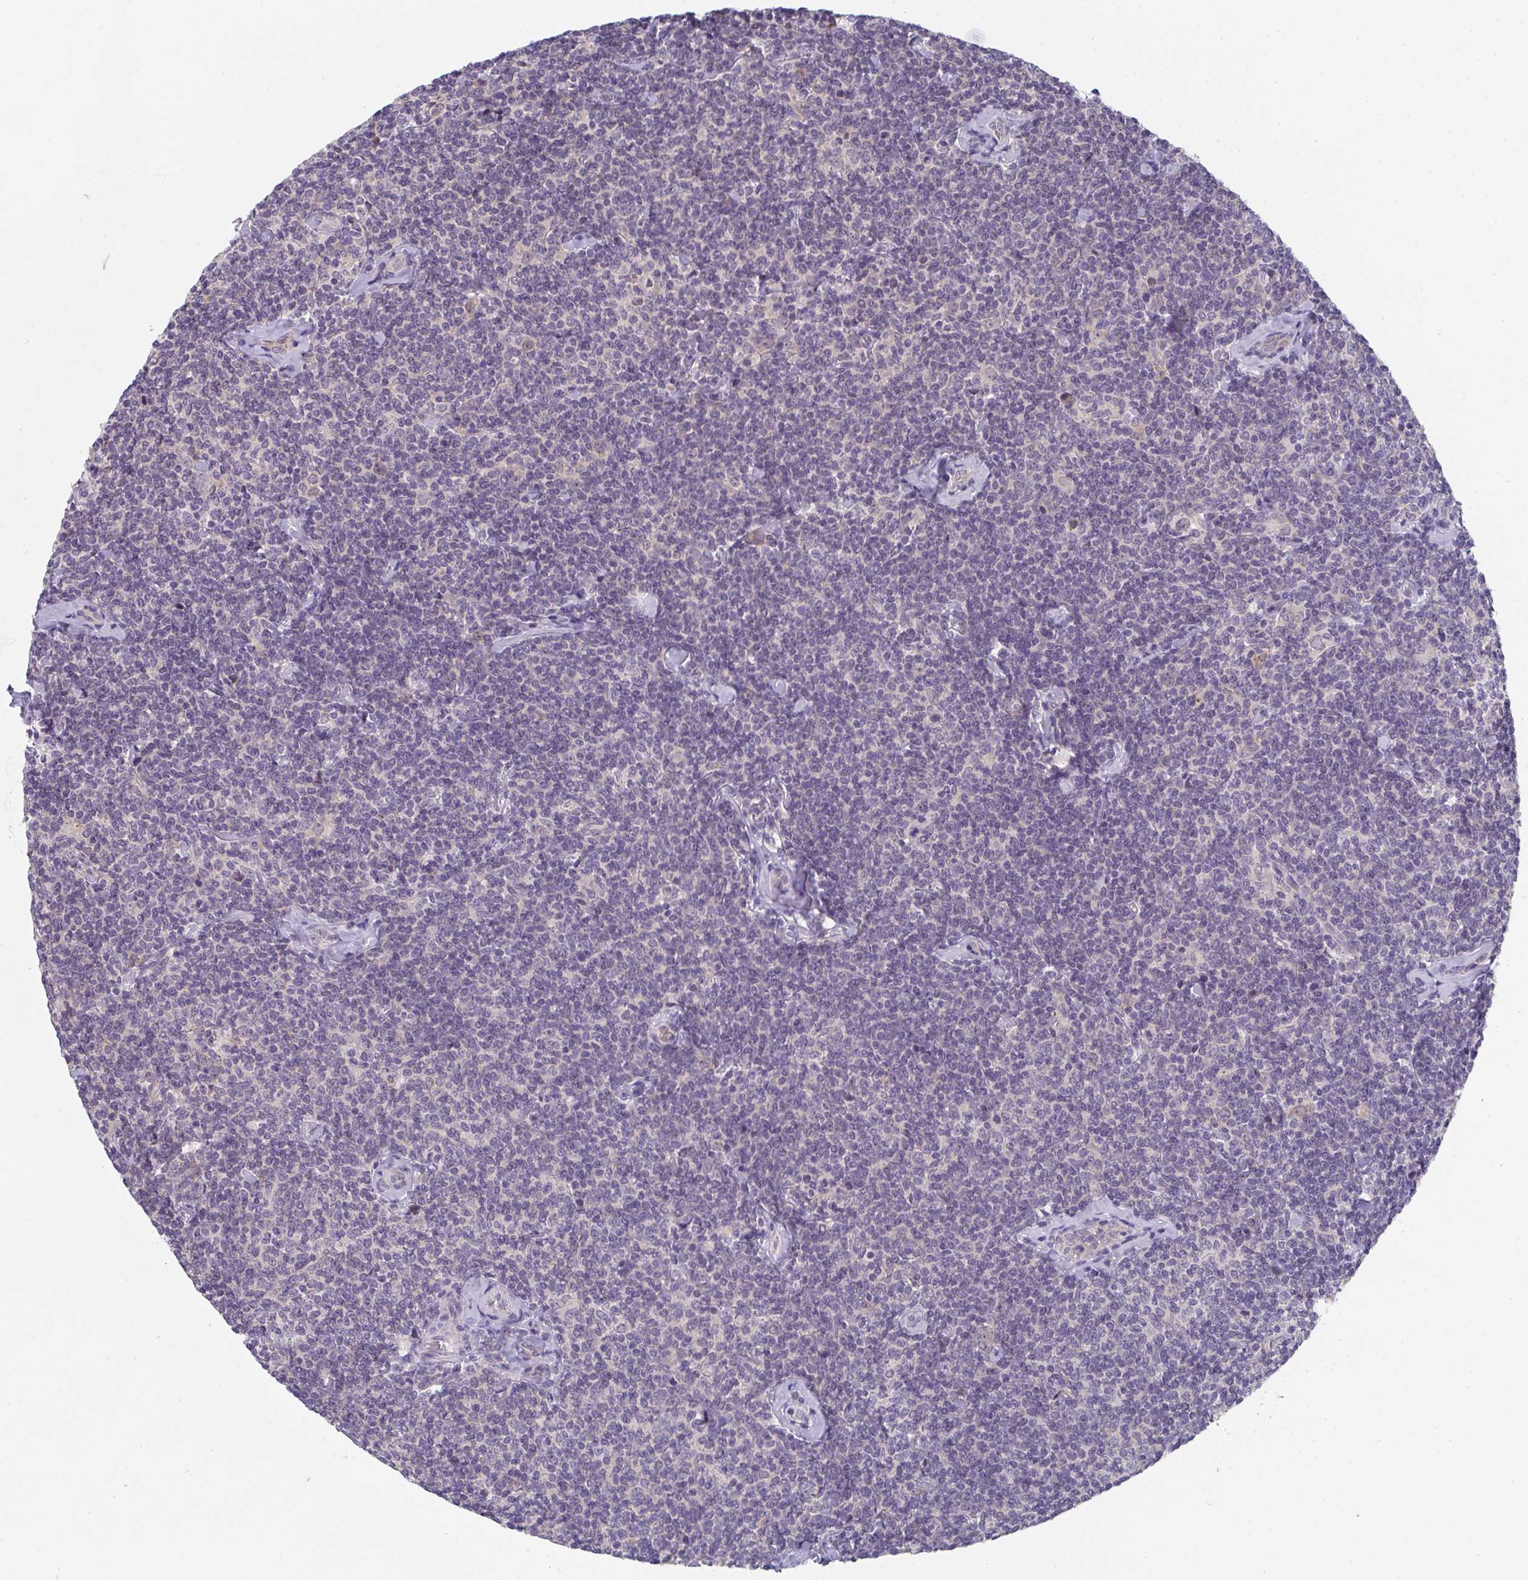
{"staining": {"intensity": "negative", "quantity": "none", "location": "none"}, "tissue": "lymphoma", "cell_type": "Tumor cells", "image_type": "cancer", "snomed": [{"axis": "morphology", "description": "Malignant lymphoma, non-Hodgkin's type, Low grade"}, {"axis": "topography", "description": "Lymph node"}], "caption": "Immunohistochemical staining of human malignant lymphoma, non-Hodgkin's type (low-grade) exhibits no significant expression in tumor cells.", "gene": "RIOK1", "patient": {"sex": "female", "age": 56}}